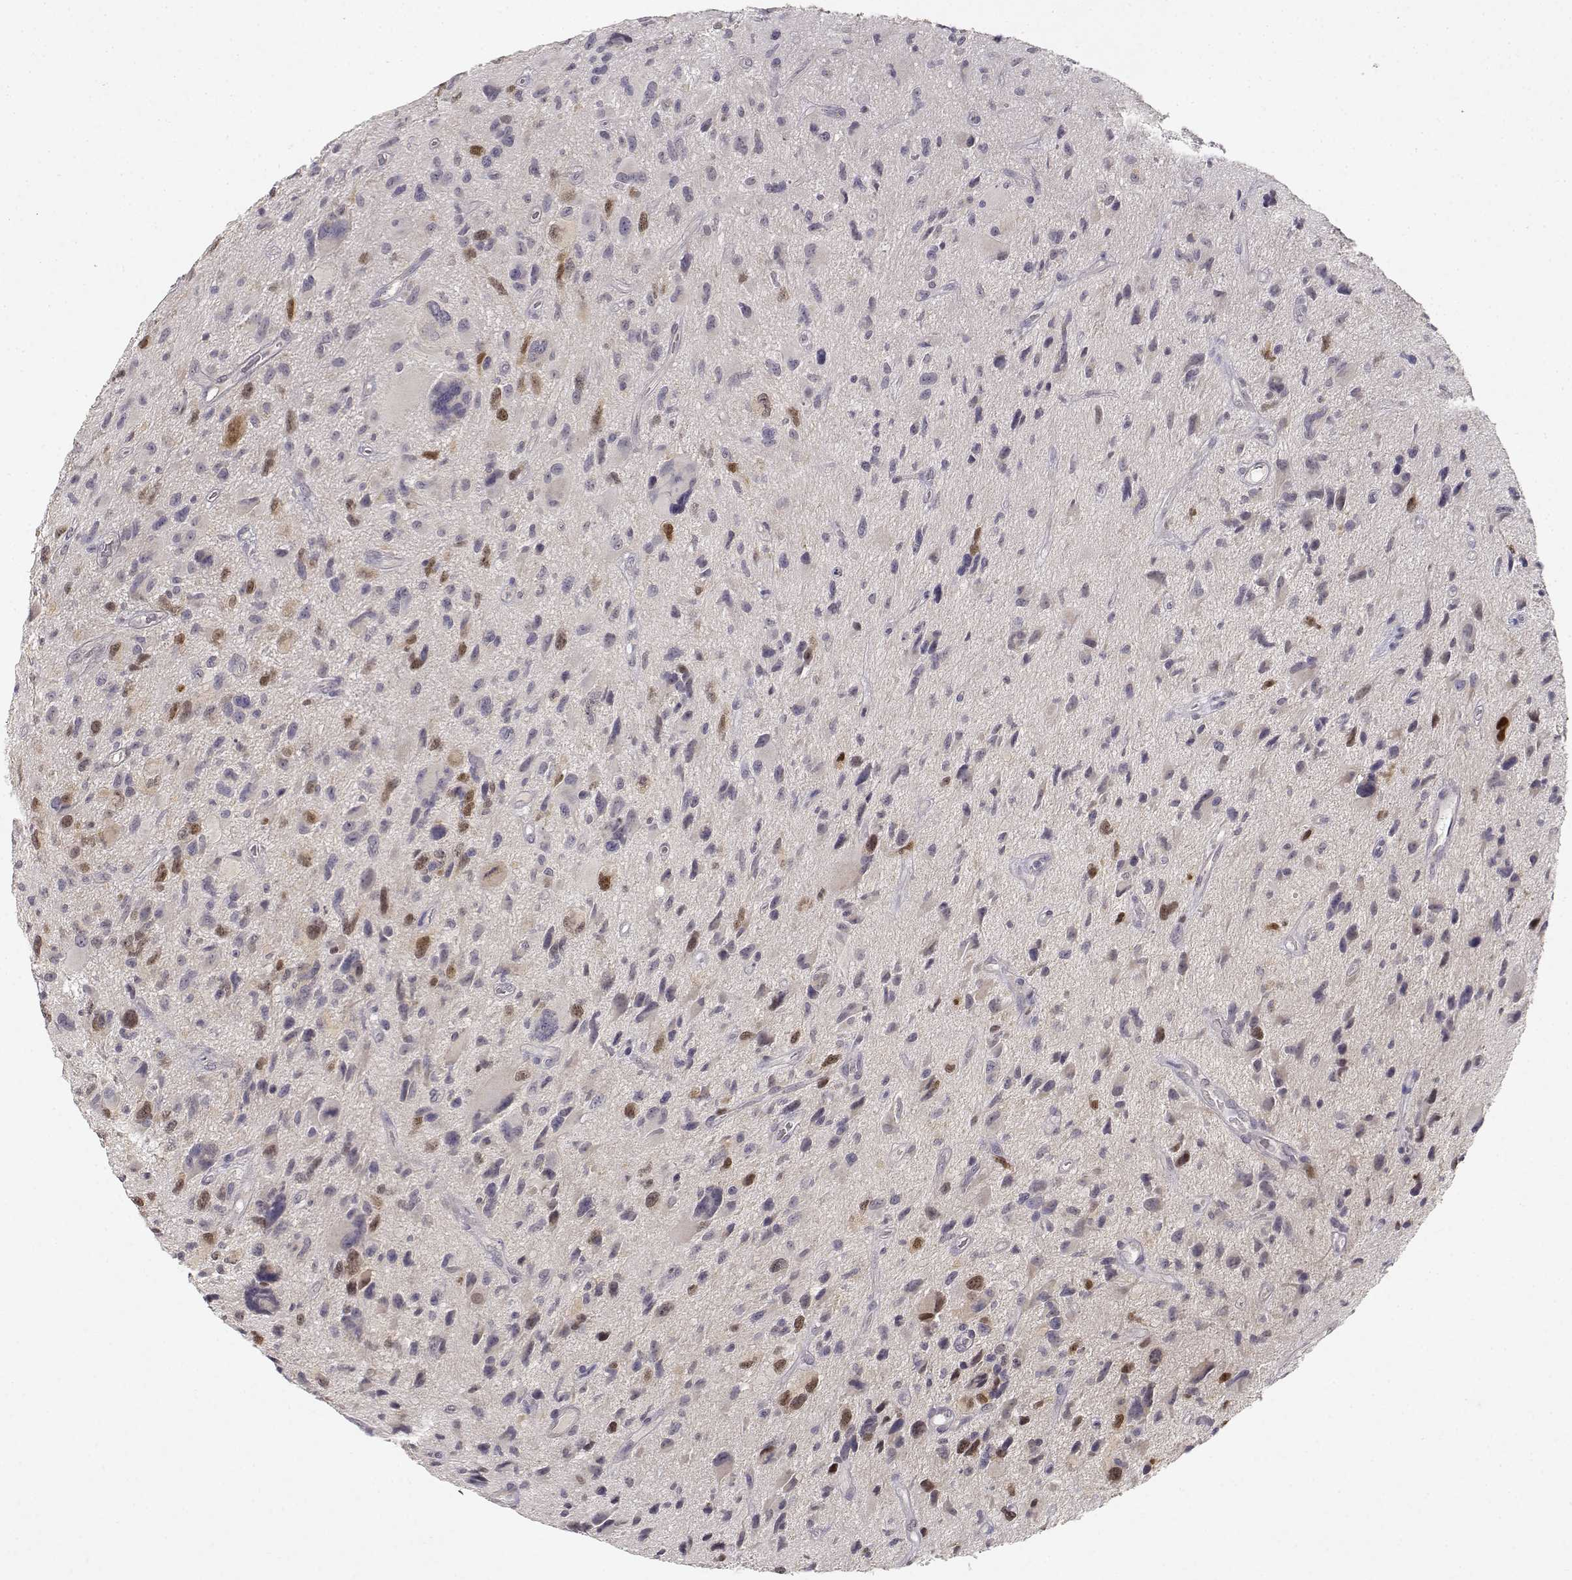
{"staining": {"intensity": "negative", "quantity": "none", "location": "none"}, "tissue": "glioma", "cell_type": "Tumor cells", "image_type": "cancer", "snomed": [{"axis": "morphology", "description": "Glioma, malignant, NOS"}, {"axis": "morphology", "description": "Glioma, malignant, High grade"}, {"axis": "topography", "description": "Brain"}], "caption": "Human malignant glioma stained for a protein using IHC reveals no expression in tumor cells.", "gene": "RAD51", "patient": {"sex": "female", "age": 71}}